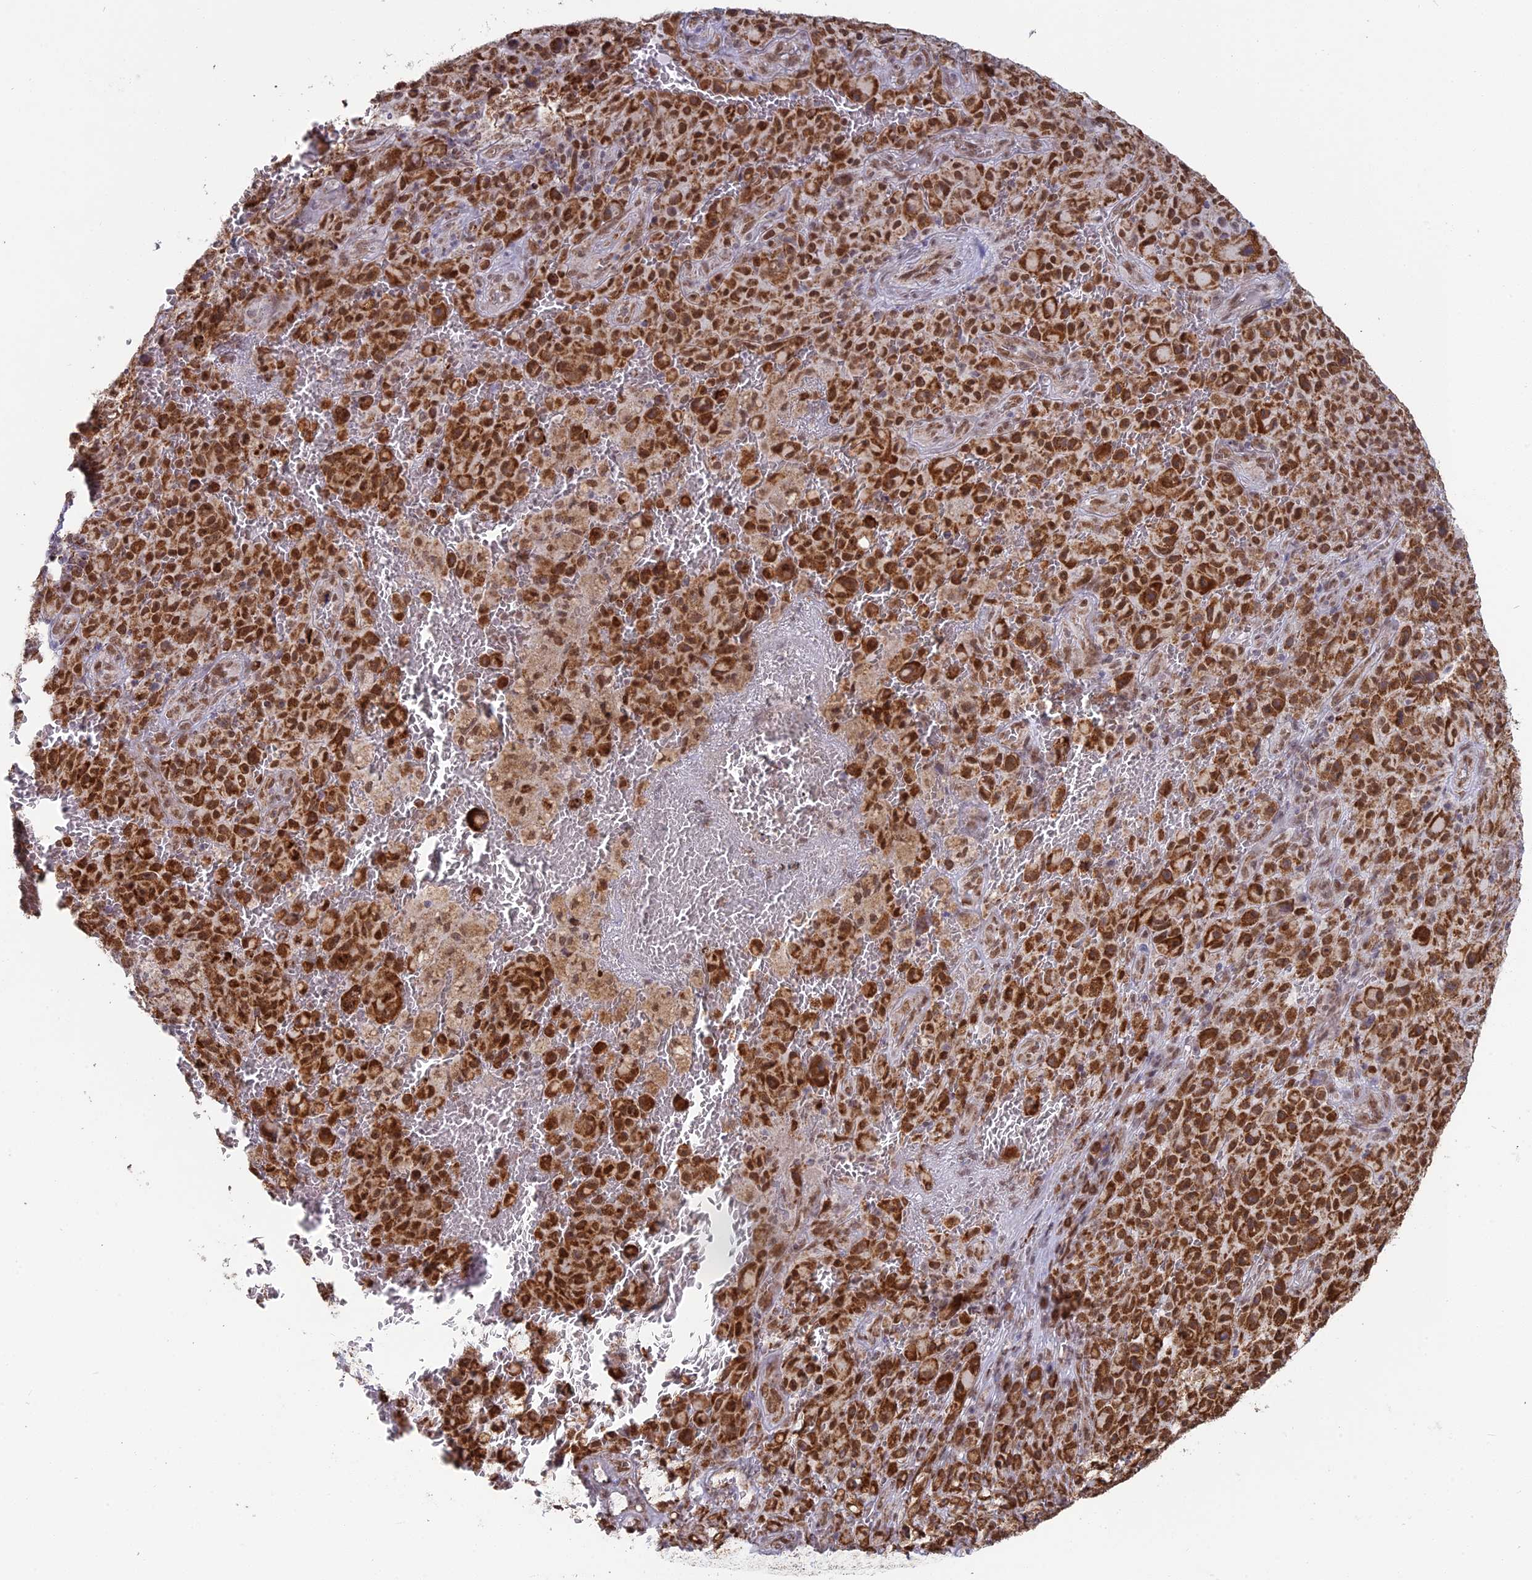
{"staining": {"intensity": "strong", "quantity": ">75%", "location": "nuclear"}, "tissue": "melanoma", "cell_type": "Tumor cells", "image_type": "cancer", "snomed": [{"axis": "morphology", "description": "Malignant melanoma, NOS"}, {"axis": "topography", "description": "Skin"}], "caption": "Protein staining of melanoma tissue displays strong nuclear expression in about >75% of tumor cells. (DAB (3,3'-diaminobenzidine) = brown stain, brightfield microscopy at high magnification).", "gene": "ARHGAP40", "patient": {"sex": "female", "age": 82}}